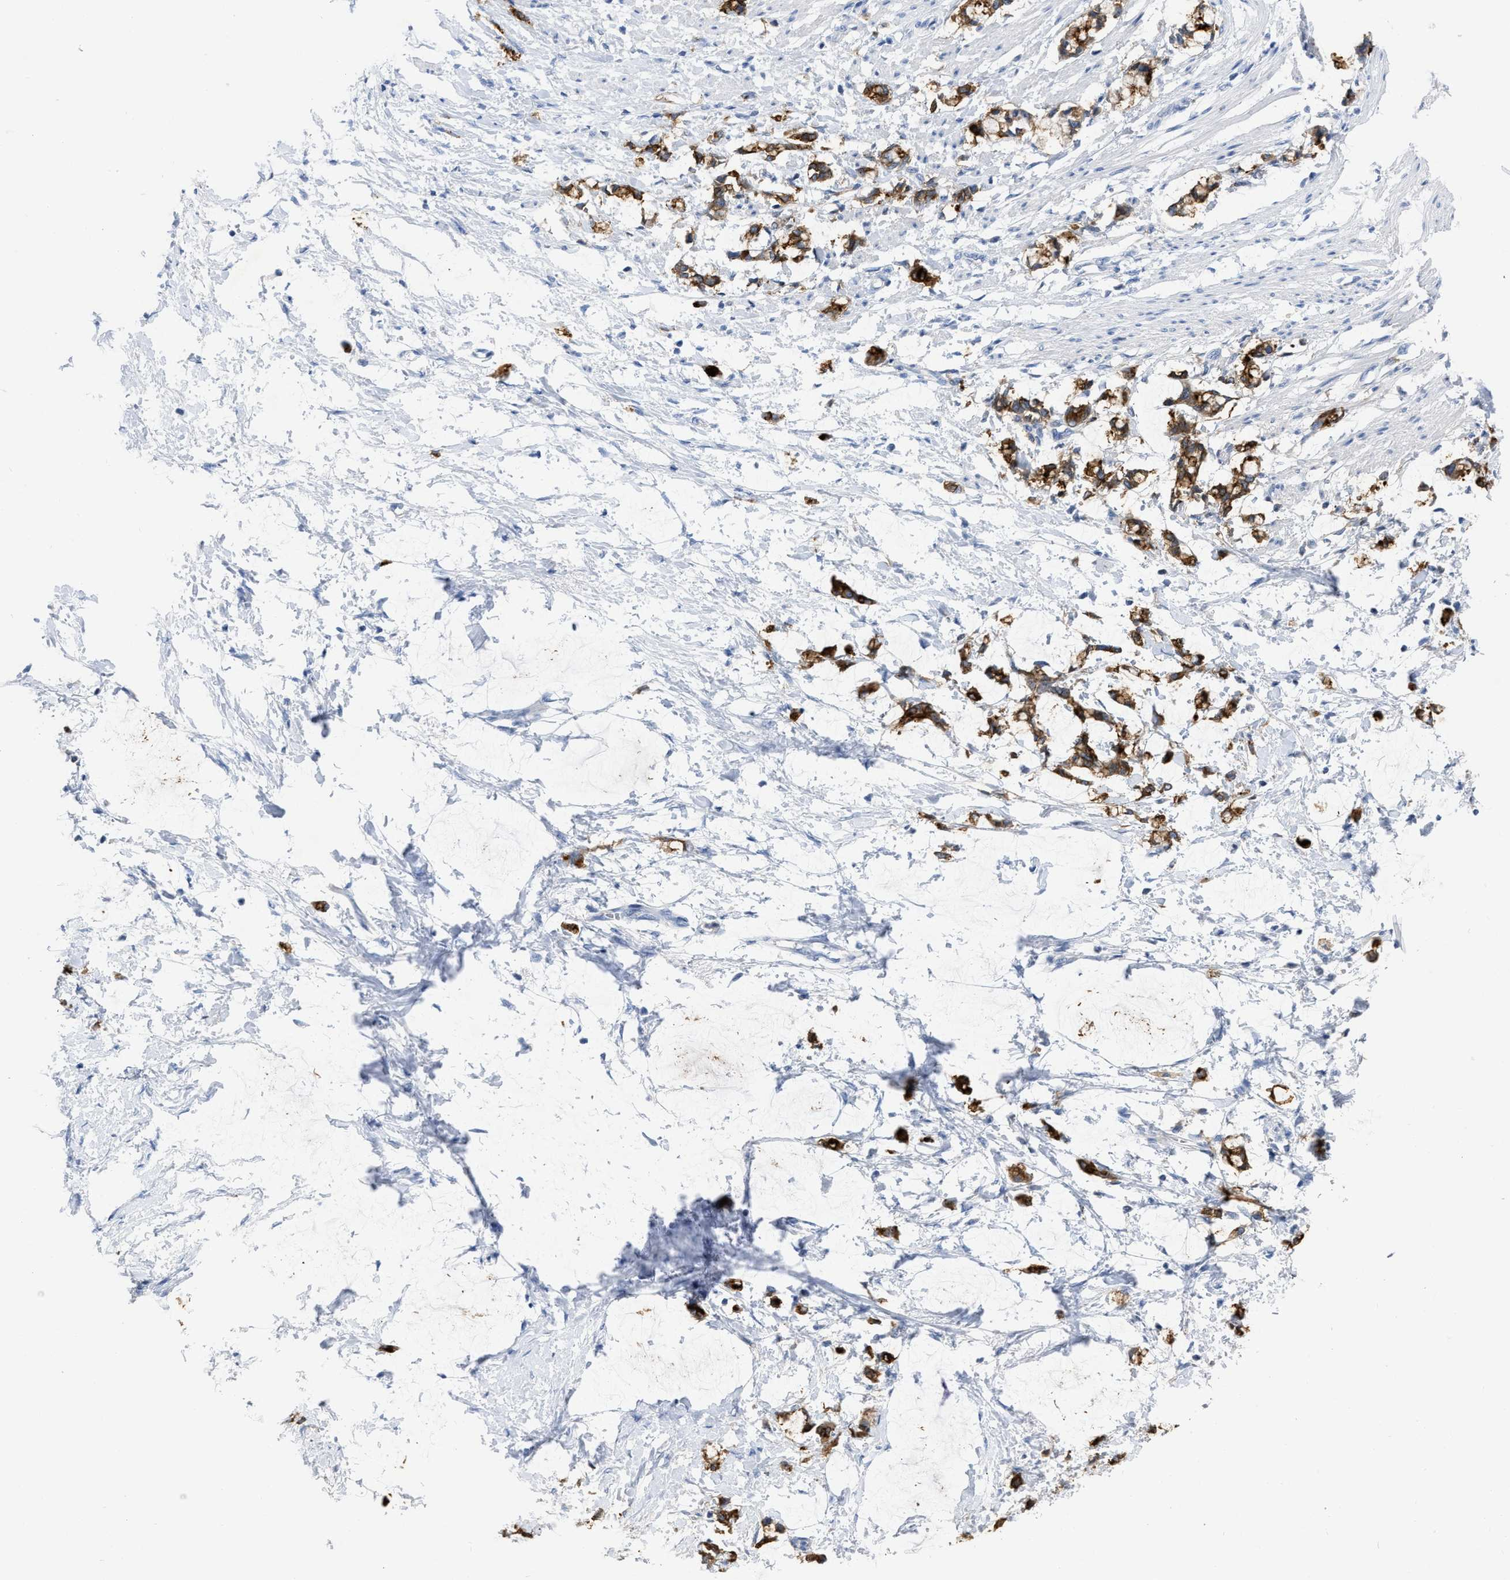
{"staining": {"intensity": "negative", "quantity": "none", "location": "none"}, "tissue": "smooth muscle", "cell_type": "Smooth muscle cells", "image_type": "normal", "snomed": [{"axis": "morphology", "description": "Normal tissue, NOS"}, {"axis": "morphology", "description": "Adenocarcinoma, NOS"}, {"axis": "topography", "description": "Smooth muscle"}, {"axis": "topography", "description": "Colon"}], "caption": "Smooth muscle cells show no significant positivity in normal smooth muscle. (DAB immunohistochemistry (IHC) with hematoxylin counter stain).", "gene": "CEACAM5", "patient": {"sex": "male", "age": 14}}